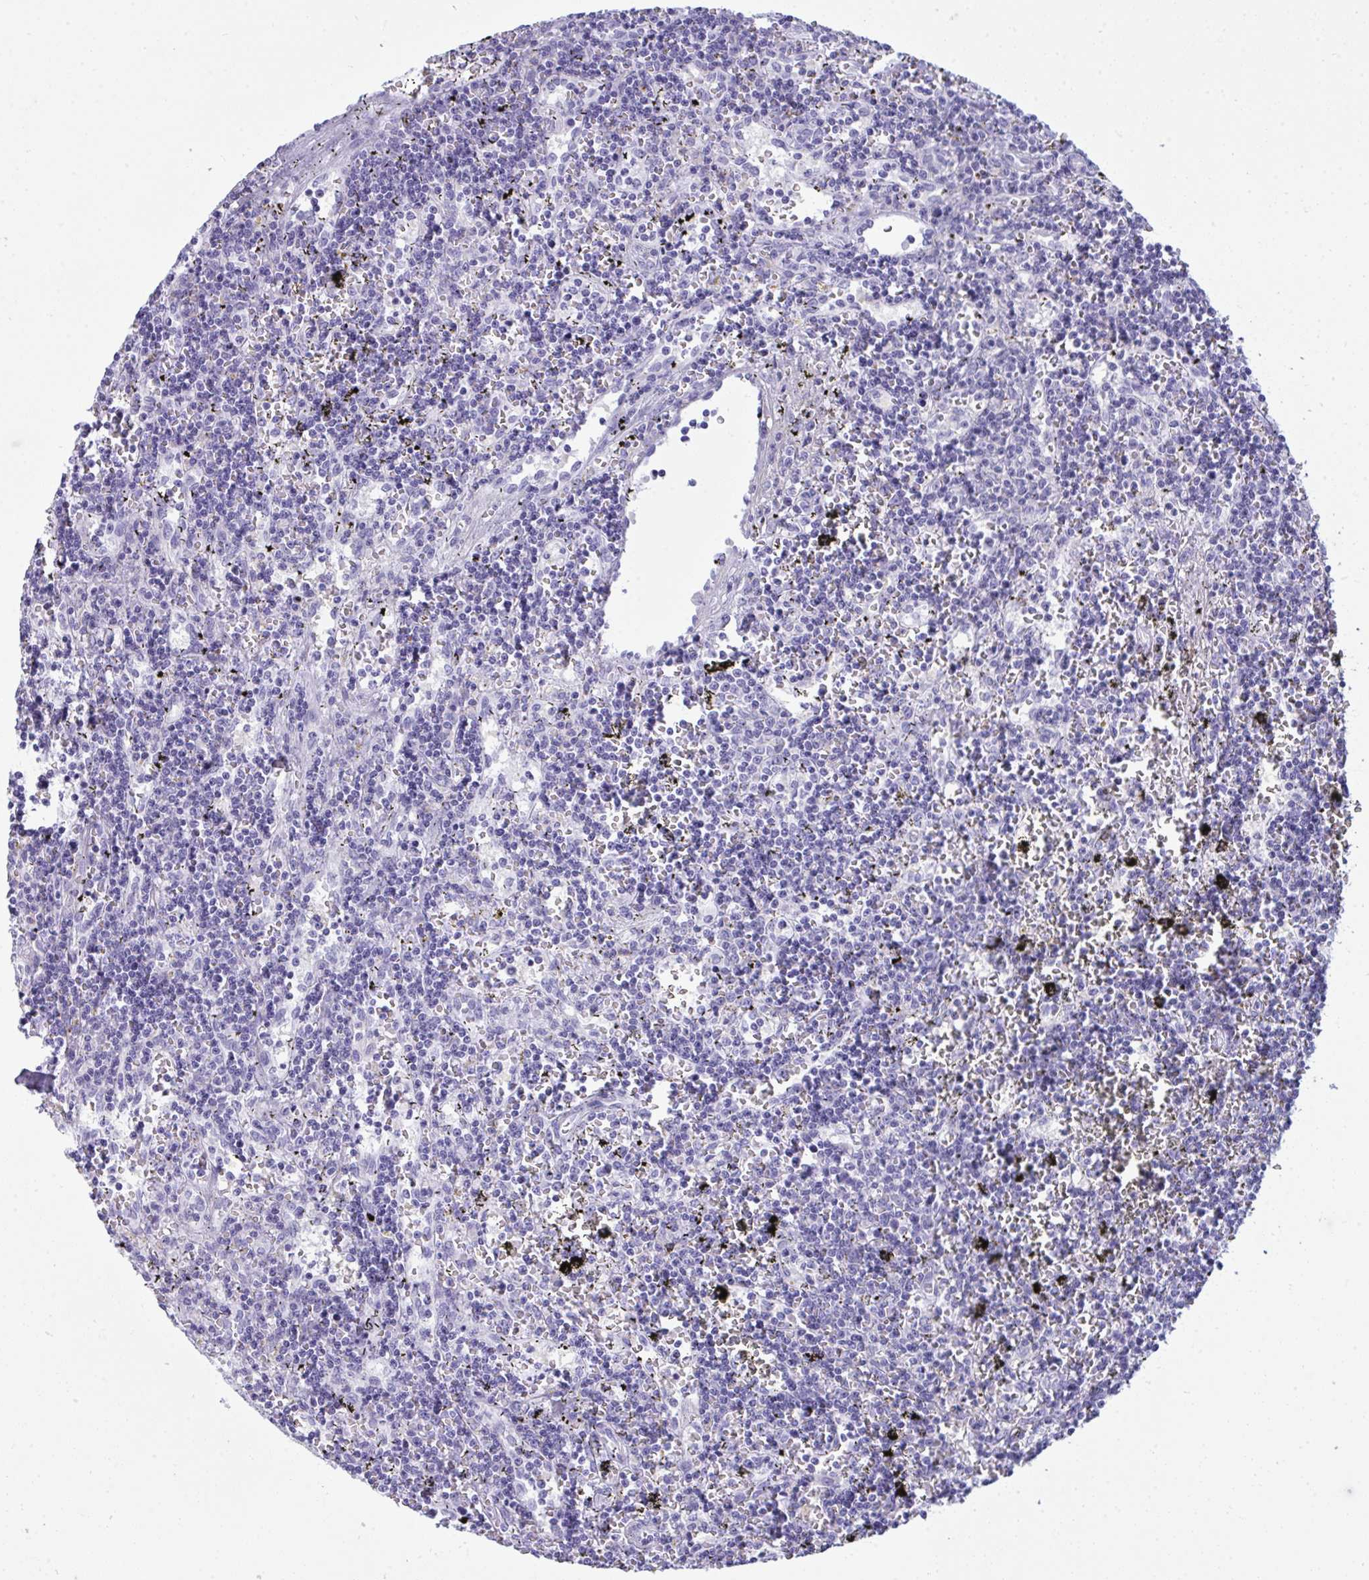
{"staining": {"intensity": "negative", "quantity": "none", "location": "none"}, "tissue": "lymphoma", "cell_type": "Tumor cells", "image_type": "cancer", "snomed": [{"axis": "morphology", "description": "Malignant lymphoma, non-Hodgkin's type, Low grade"}, {"axis": "topography", "description": "Spleen"}], "caption": "This is an IHC photomicrograph of human malignant lymphoma, non-Hodgkin's type (low-grade). There is no positivity in tumor cells.", "gene": "MYH10", "patient": {"sex": "male", "age": 60}}